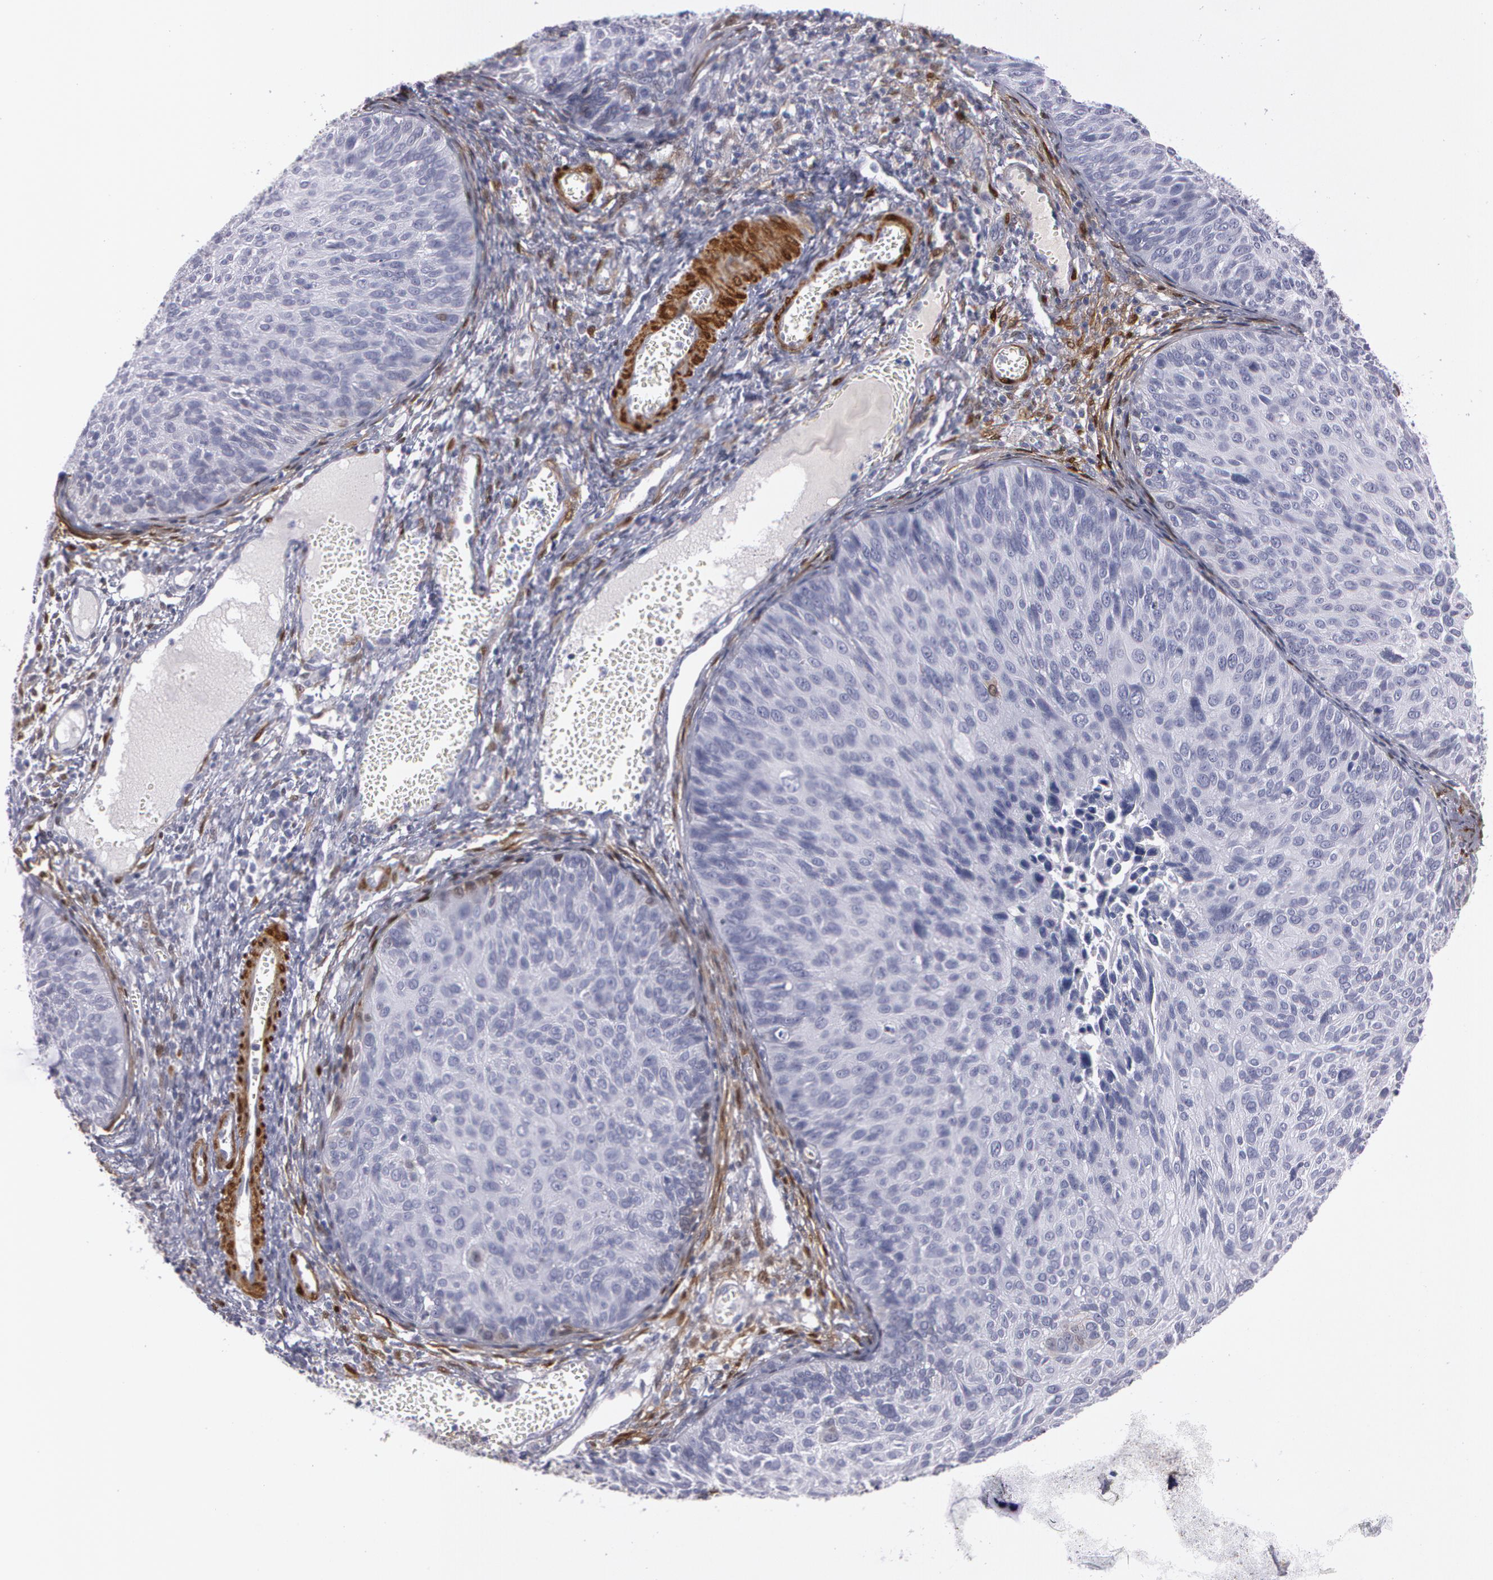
{"staining": {"intensity": "negative", "quantity": "none", "location": "none"}, "tissue": "cervical cancer", "cell_type": "Tumor cells", "image_type": "cancer", "snomed": [{"axis": "morphology", "description": "Squamous cell carcinoma, NOS"}, {"axis": "topography", "description": "Cervix"}], "caption": "Tumor cells show no significant protein expression in squamous cell carcinoma (cervical).", "gene": "TAGLN", "patient": {"sex": "female", "age": 36}}